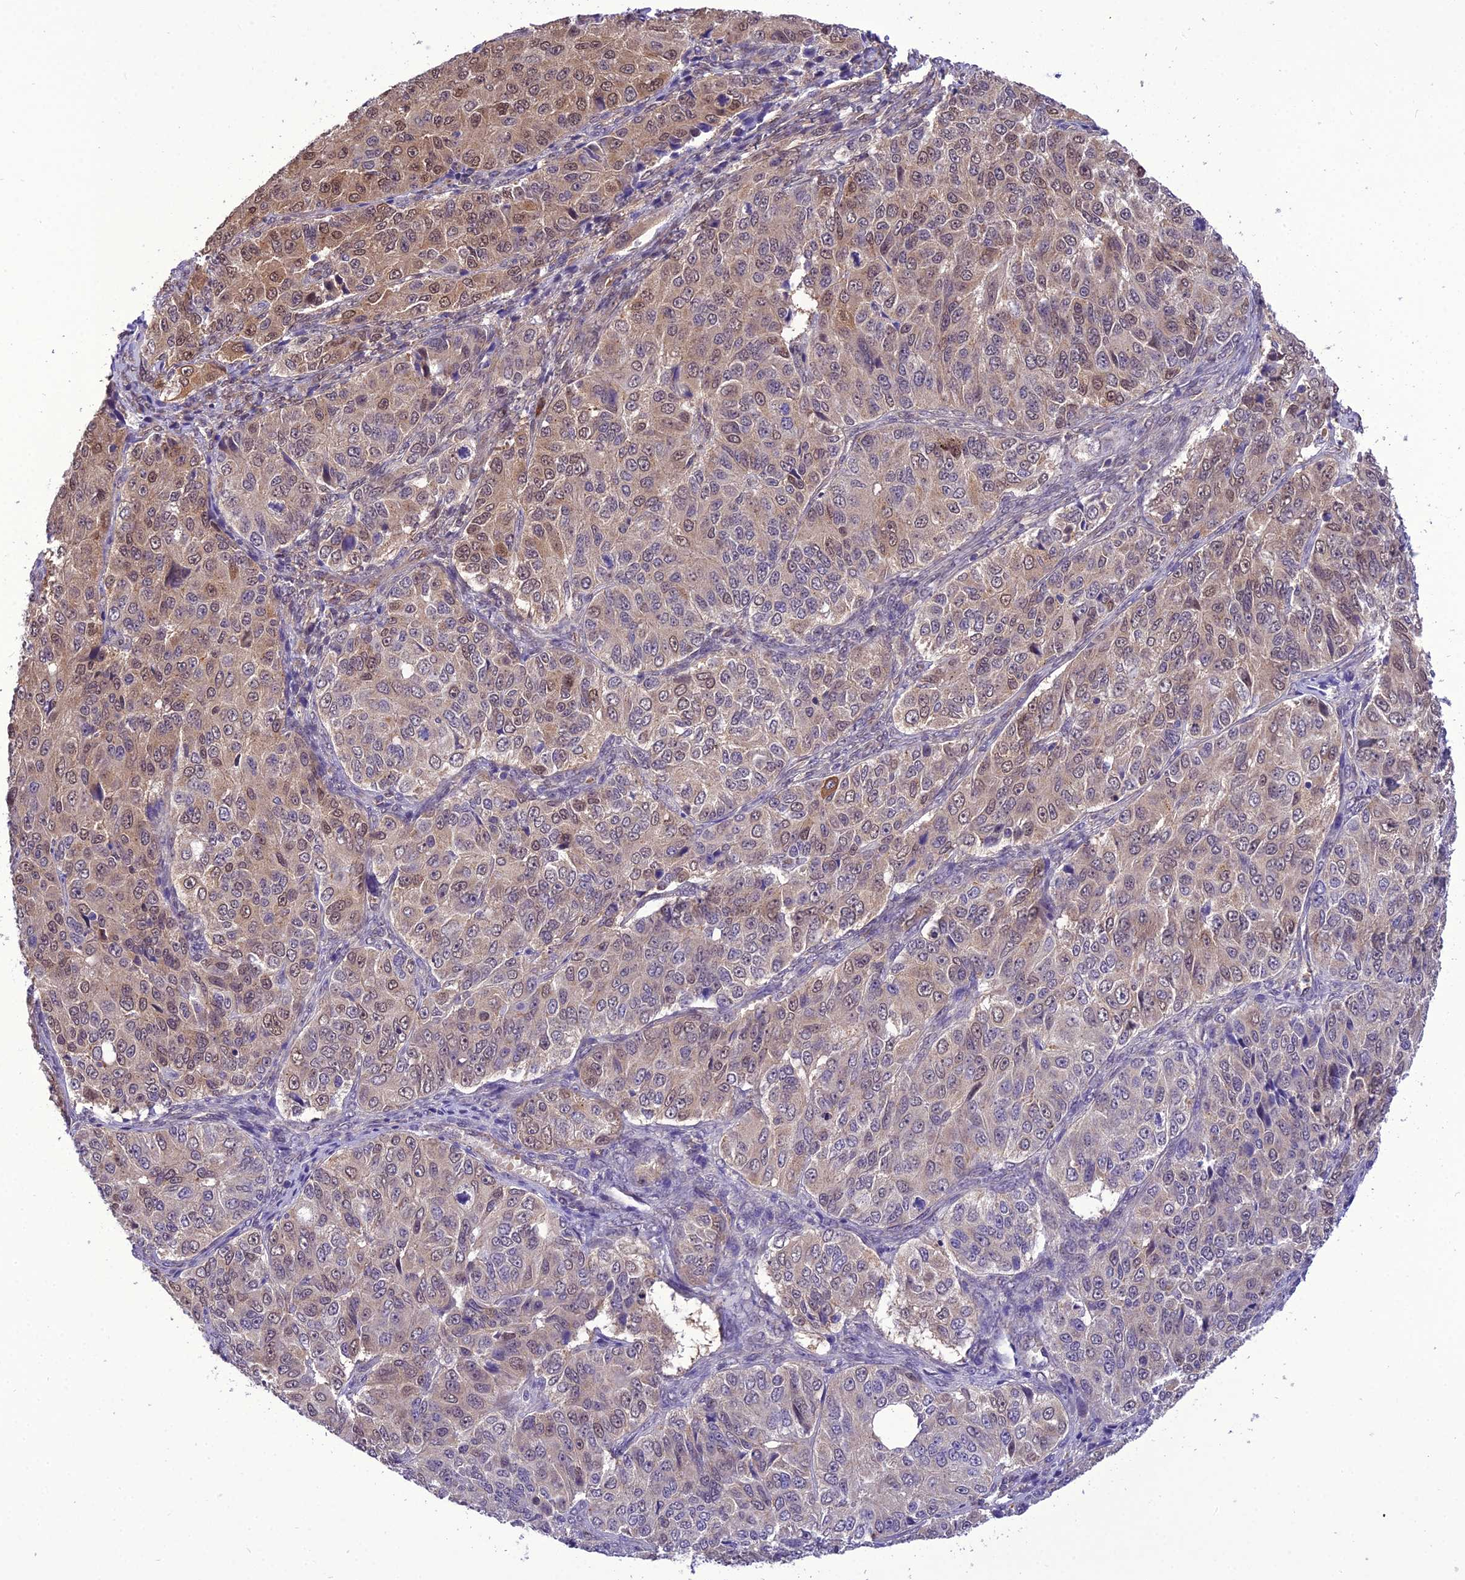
{"staining": {"intensity": "weak", "quantity": "25%-75%", "location": "cytoplasmic/membranous,nuclear"}, "tissue": "ovarian cancer", "cell_type": "Tumor cells", "image_type": "cancer", "snomed": [{"axis": "morphology", "description": "Carcinoma, endometroid"}, {"axis": "topography", "description": "Ovary"}], "caption": "Tumor cells show low levels of weak cytoplasmic/membranous and nuclear positivity in approximately 25%-75% of cells in human ovarian cancer. The protein is stained brown, and the nuclei are stained in blue (DAB IHC with brightfield microscopy, high magnification).", "gene": "BORCS6", "patient": {"sex": "female", "age": 51}}